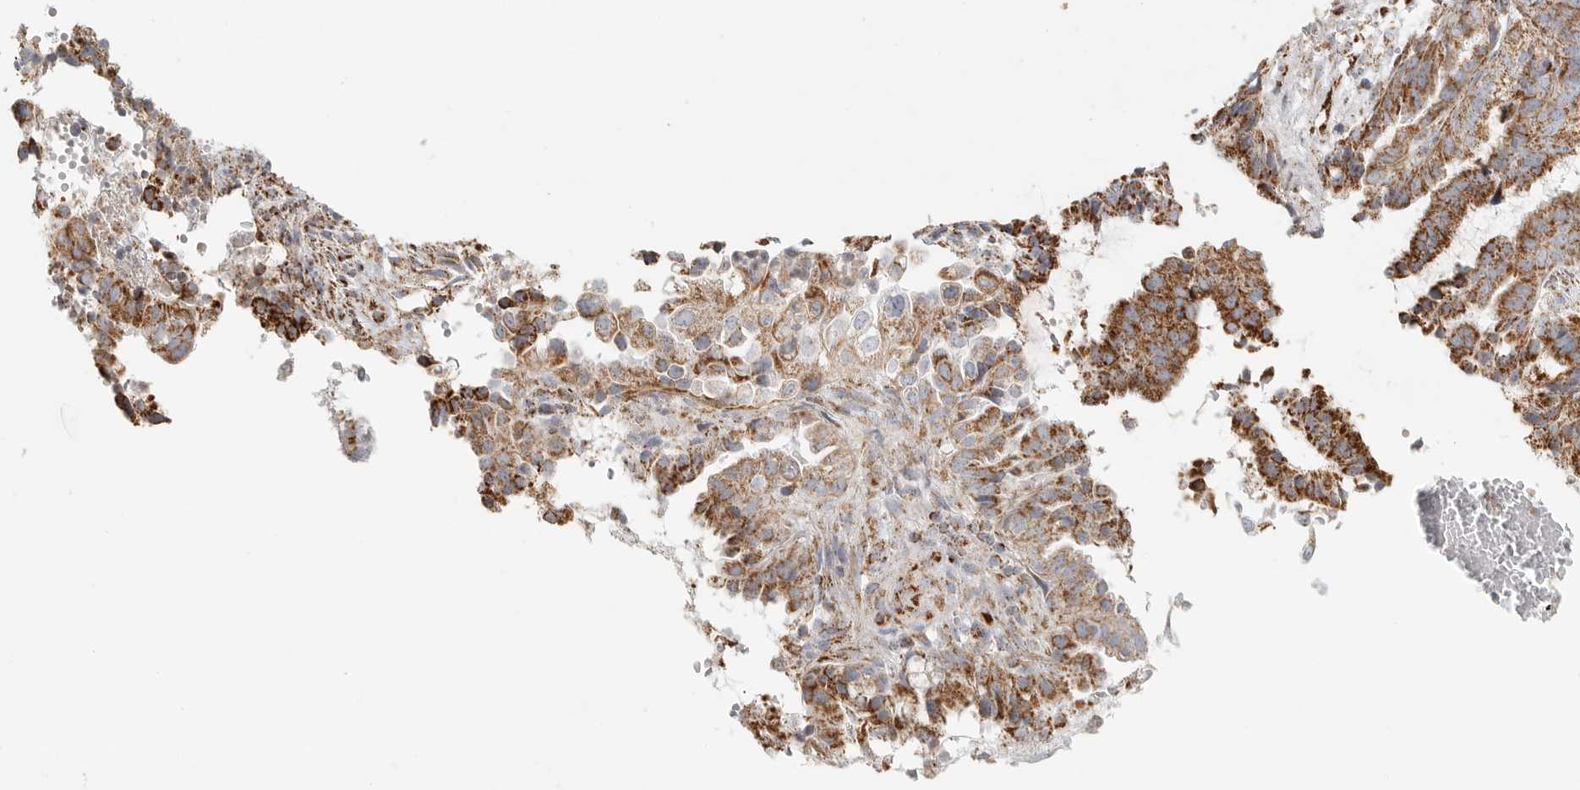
{"staining": {"intensity": "moderate", "quantity": ">75%", "location": "cytoplasmic/membranous"}, "tissue": "endometrial cancer", "cell_type": "Tumor cells", "image_type": "cancer", "snomed": [{"axis": "morphology", "description": "Adenocarcinoma, NOS"}, {"axis": "topography", "description": "Endometrium"}], "caption": "IHC image of endometrial cancer (adenocarcinoma) stained for a protein (brown), which exhibits medium levels of moderate cytoplasmic/membranous positivity in approximately >75% of tumor cells.", "gene": "SLC25A26", "patient": {"sex": "female", "age": 49}}